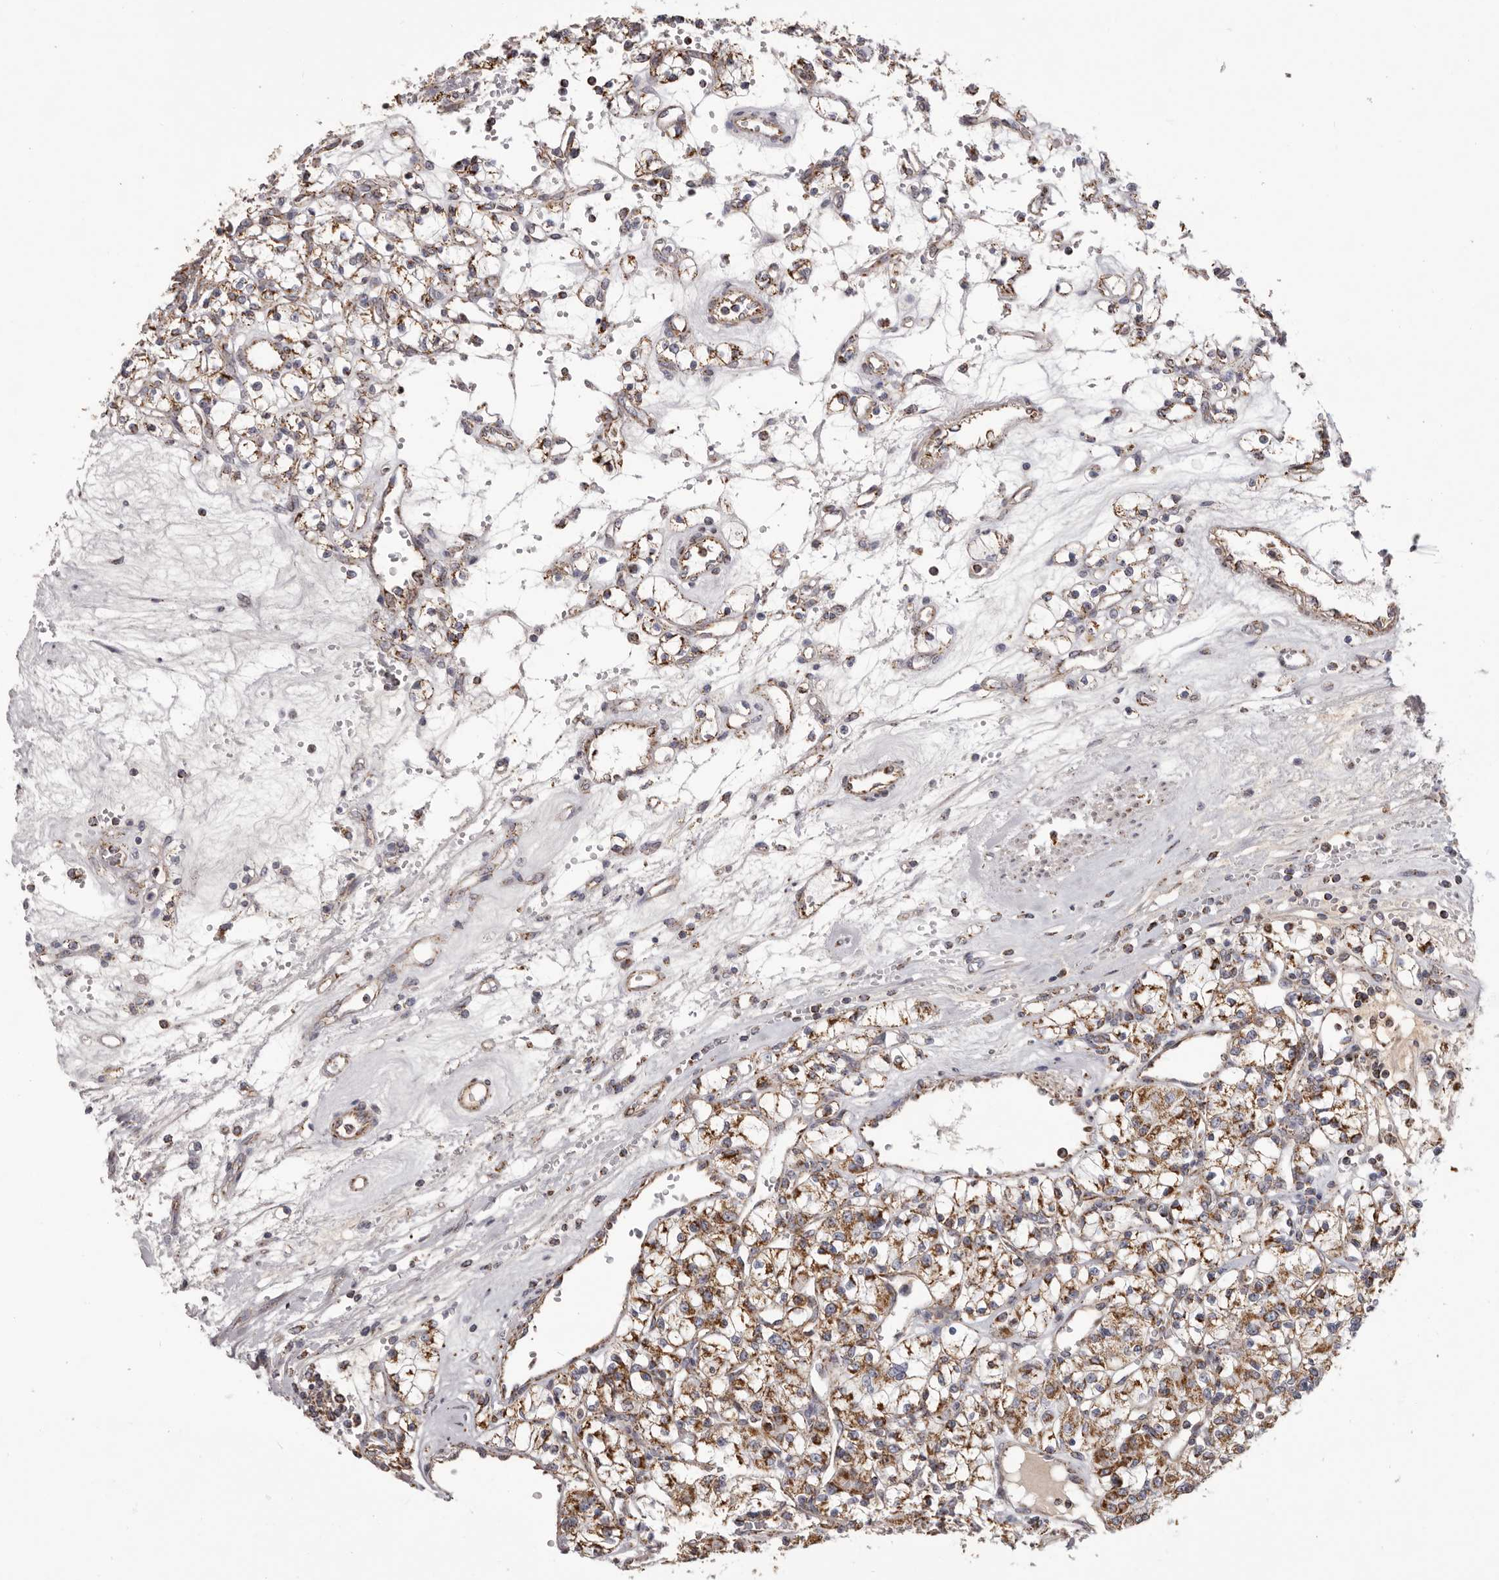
{"staining": {"intensity": "strong", "quantity": ">75%", "location": "cytoplasmic/membranous"}, "tissue": "renal cancer", "cell_type": "Tumor cells", "image_type": "cancer", "snomed": [{"axis": "morphology", "description": "Adenocarcinoma, NOS"}, {"axis": "topography", "description": "Kidney"}], "caption": "A high-resolution image shows IHC staining of renal cancer, which displays strong cytoplasmic/membranous positivity in approximately >75% of tumor cells. The staining was performed using DAB to visualize the protein expression in brown, while the nuclei were stained in blue with hematoxylin (Magnification: 20x).", "gene": "CHRM2", "patient": {"sex": "female", "age": 59}}